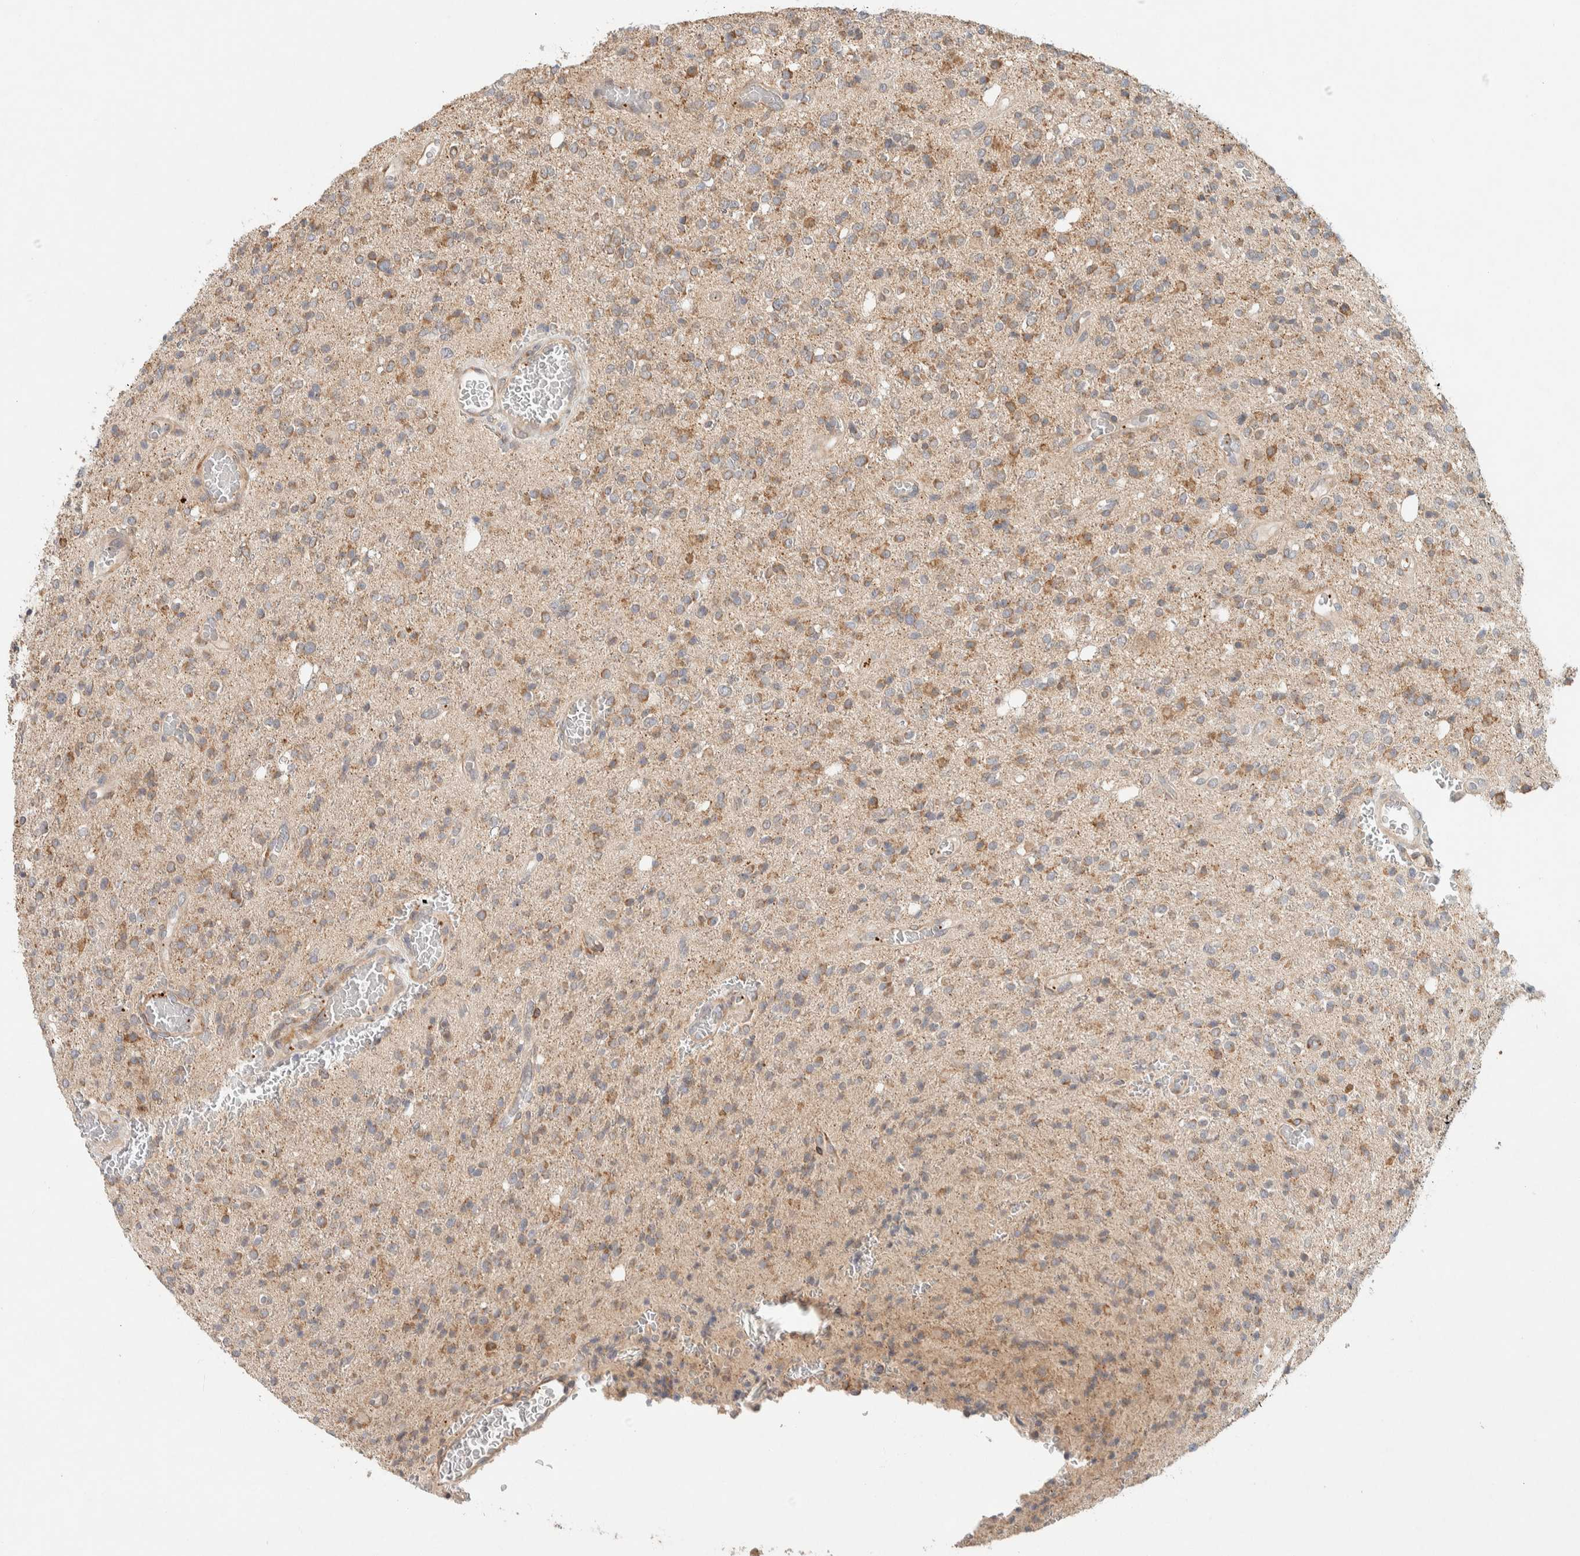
{"staining": {"intensity": "weak", "quantity": ">75%", "location": "cytoplasmic/membranous"}, "tissue": "glioma", "cell_type": "Tumor cells", "image_type": "cancer", "snomed": [{"axis": "morphology", "description": "Glioma, malignant, High grade"}, {"axis": "topography", "description": "Brain"}], "caption": "Protein staining reveals weak cytoplasmic/membranous expression in approximately >75% of tumor cells in glioma.", "gene": "KIF9", "patient": {"sex": "male", "age": 34}}